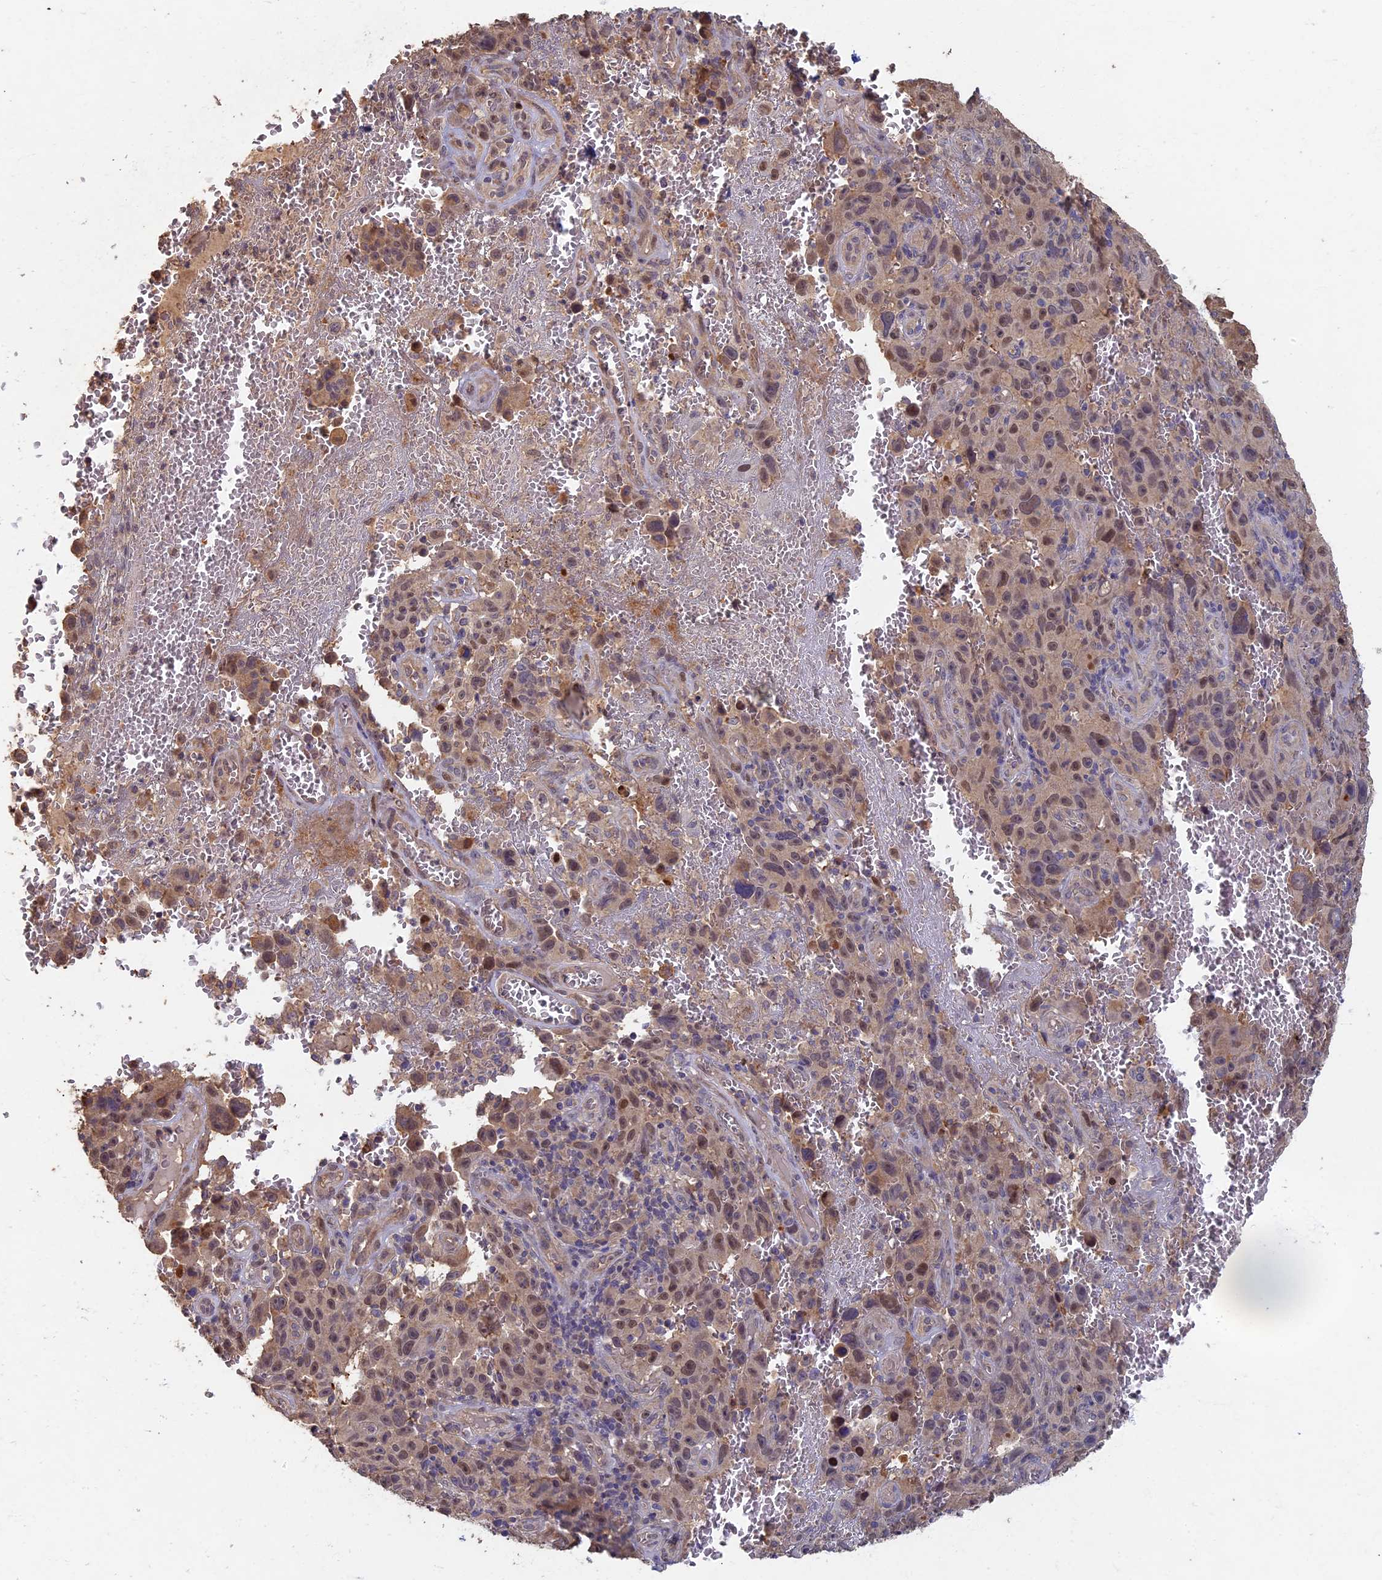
{"staining": {"intensity": "moderate", "quantity": "25%-75%", "location": "nuclear"}, "tissue": "melanoma", "cell_type": "Tumor cells", "image_type": "cancer", "snomed": [{"axis": "morphology", "description": "Malignant melanoma, NOS"}, {"axis": "topography", "description": "Skin"}], "caption": "Protein expression analysis of human melanoma reveals moderate nuclear staining in approximately 25%-75% of tumor cells.", "gene": "RSPH3", "patient": {"sex": "female", "age": 82}}